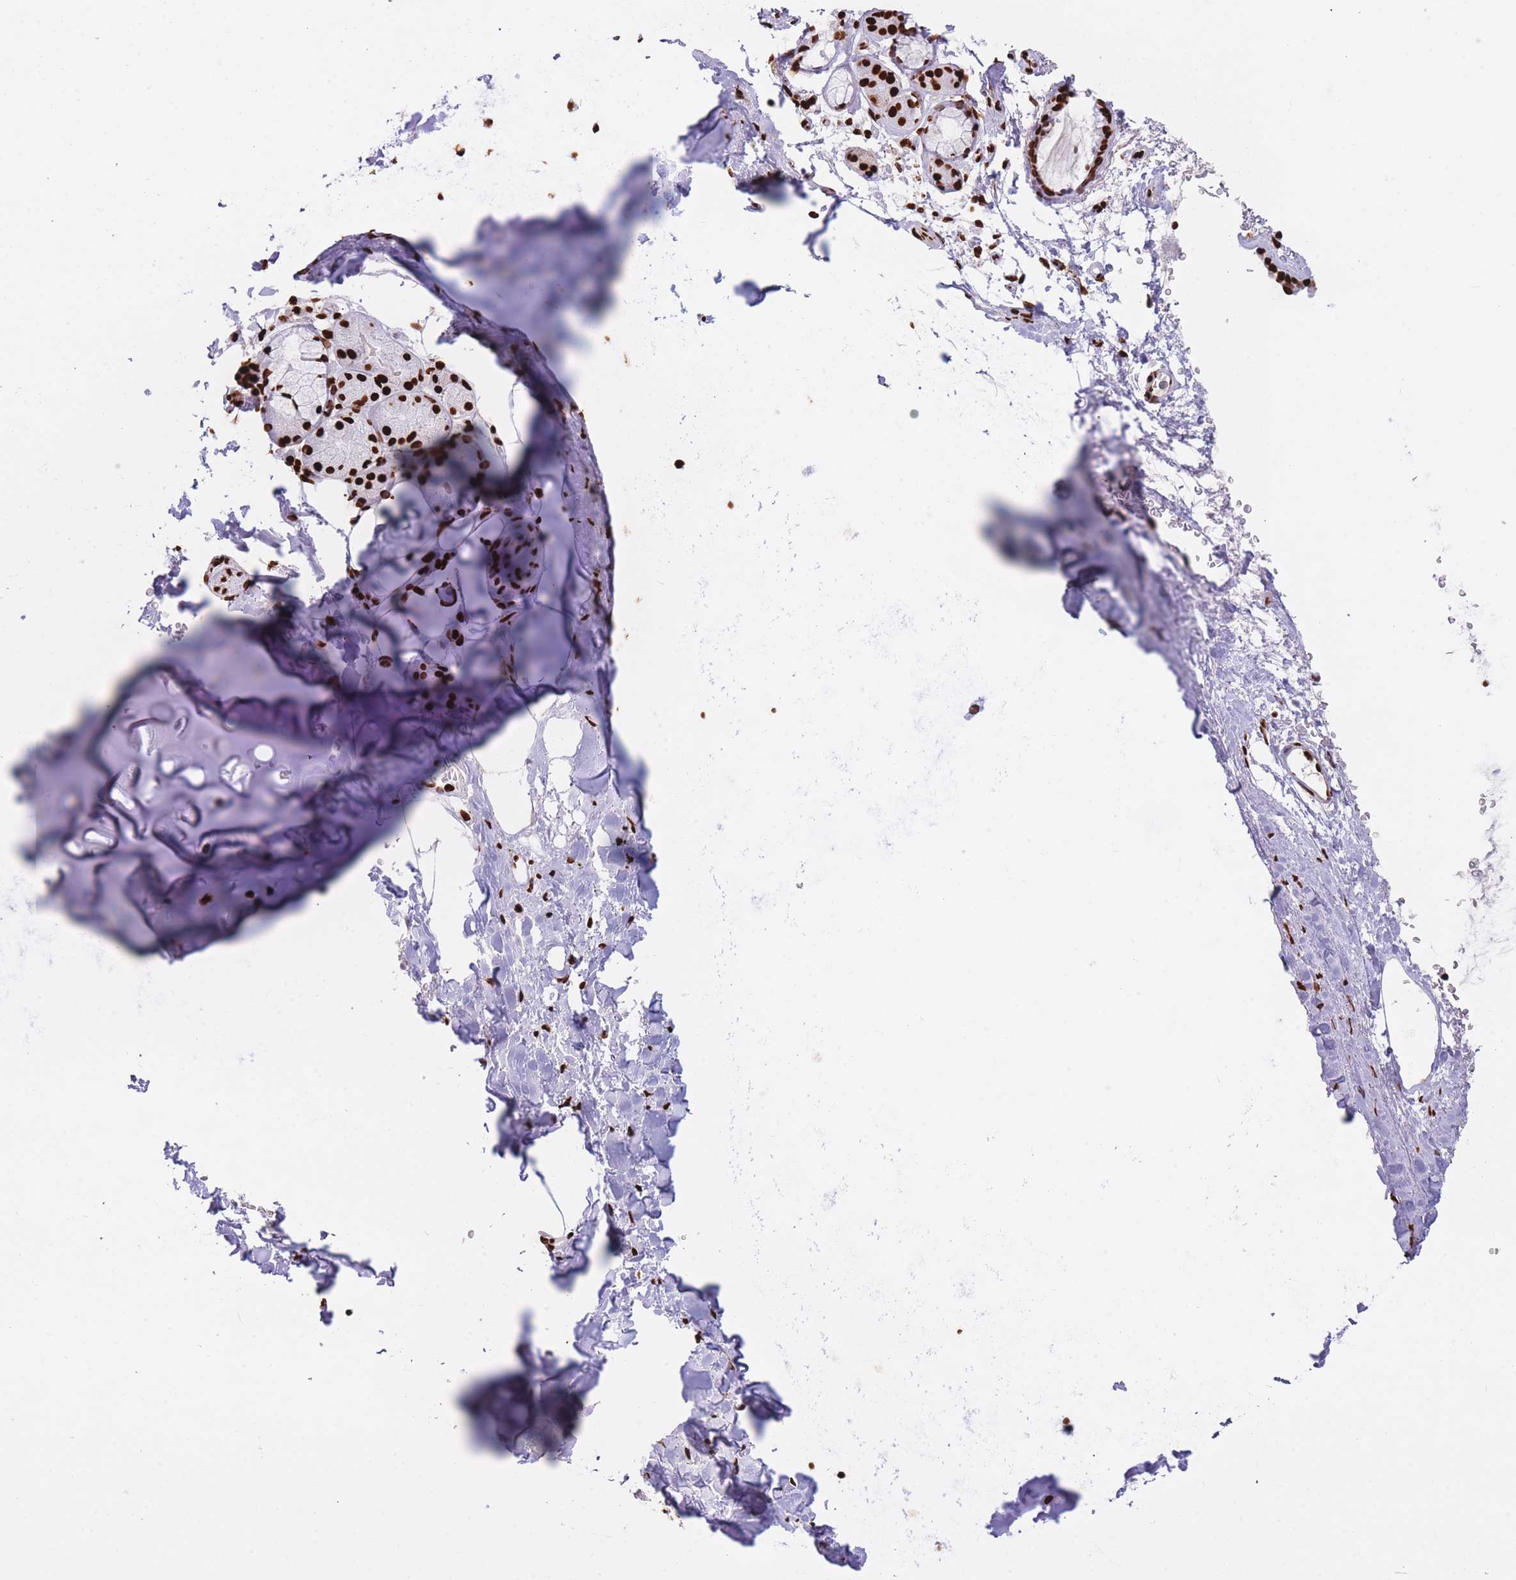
{"staining": {"intensity": "strong", "quantity": "<25%", "location": "nuclear"}, "tissue": "adipose tissue", "cell_type": "Adipocytes", "image_type": "normal", "snomed": [{"axis": "morphology", "description": "Normal tissue, NOS"}, {"axis": "topography", "description": "Cartilage tissue"}, {"axis": "topography", "description": "Bronchus"}], "caption": "This is a micrograph of immunohistochemistry (IHC) staining of benign adipose tissue, which shows strong expression in the nuclear of adipocytes.", "gene": "HNRNPUL1", "patient": {"sex": "female", "age": 72}}